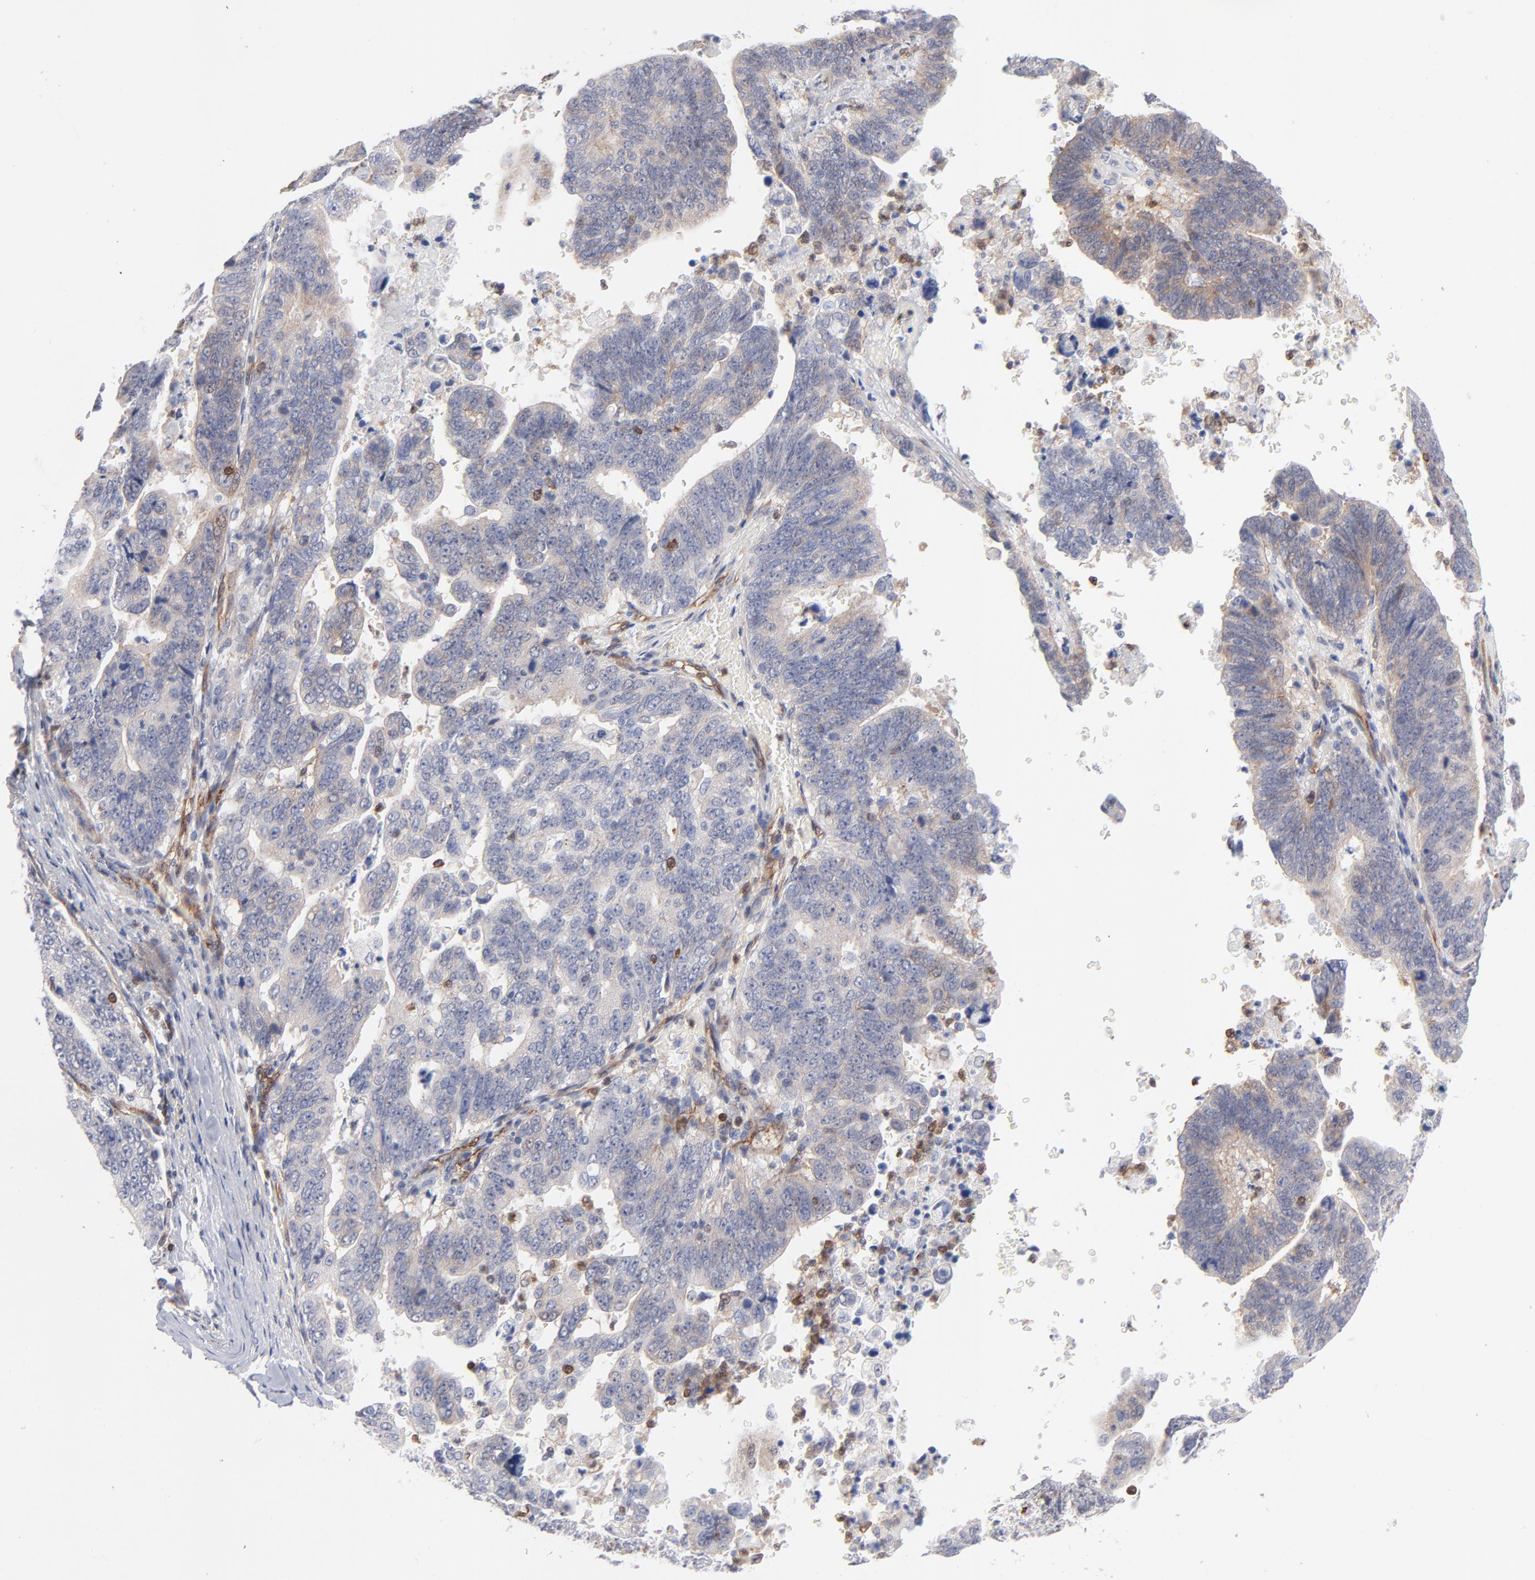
{"staining": {"intensity": "negative", "quantity": "none", "location": "none"}, "tissue": "stomach cancer", "cell_type": "Tumor cells", "image_type": "cancer", "snomed": [{"axis": "morphology", "description": "Adenocarcinoma, NOS"}, {"axis": "topography", "description": "Stomach, upper"}], "caption": "High power microscopy histopathology image of an immunohistochemistry photomicrograph of stomach cancer (adenocarcinoma), revealing no significant expression in tumor cells.", "gene": "PXN", "patient": {"sex": "female", "age": 50}}